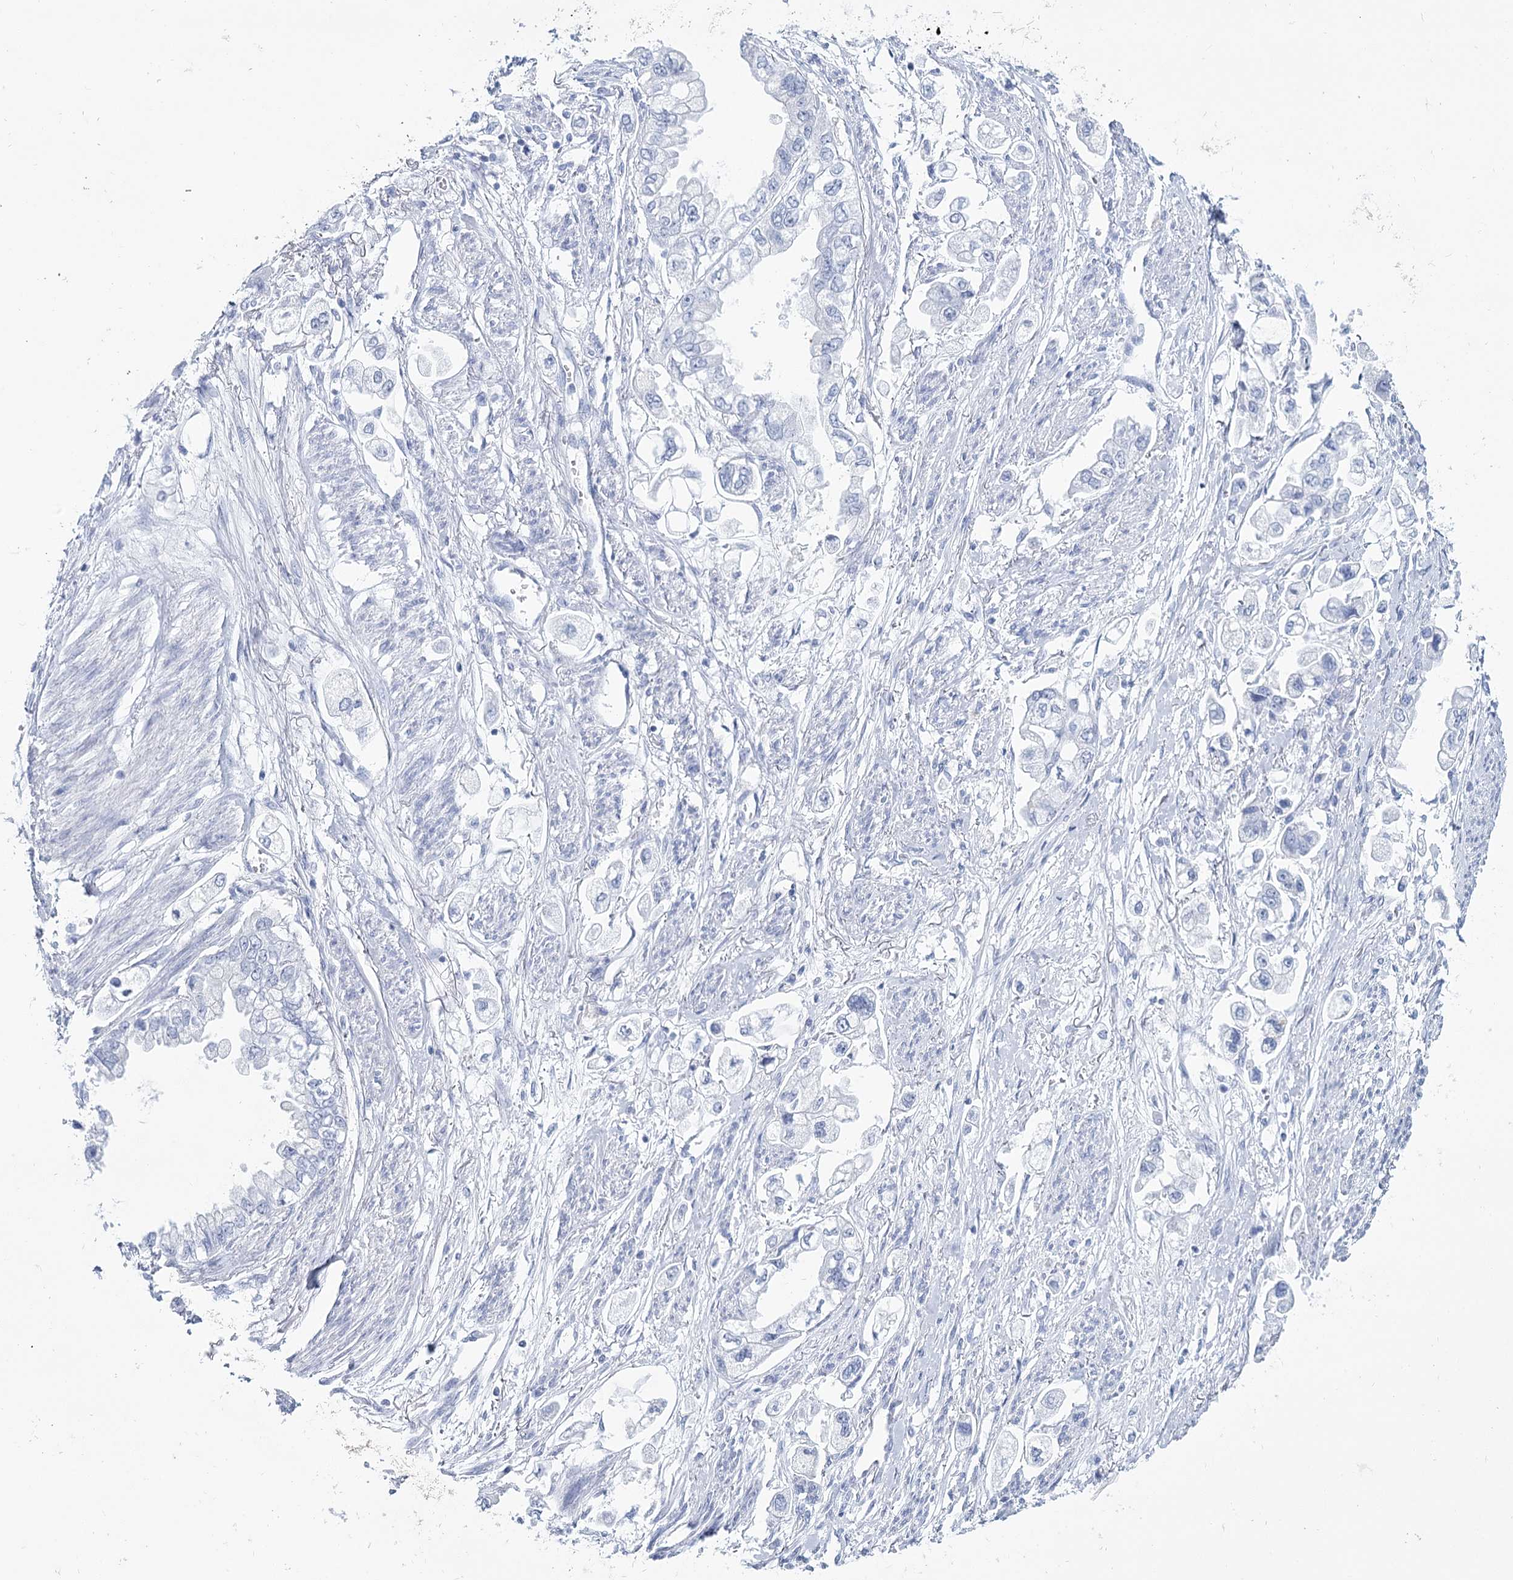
{"staining": {"intensity": "negative", "quantity": "none", "location": "none"}, "tissue": "stomach cancer", "cell_type": "Tumor cells", "image_type": "cancer", "snomed": [{"axis": "morphology", "description": "Adenocarcinoma, NOS"}, {"axis": "topography", "description": "Stomach"}], "caption": "Image shows no significant protein expression in tumor cells of stomach adenocarcinoma.", "gene": "RNF186", "patient": {"sex": "male", "age": 62}}